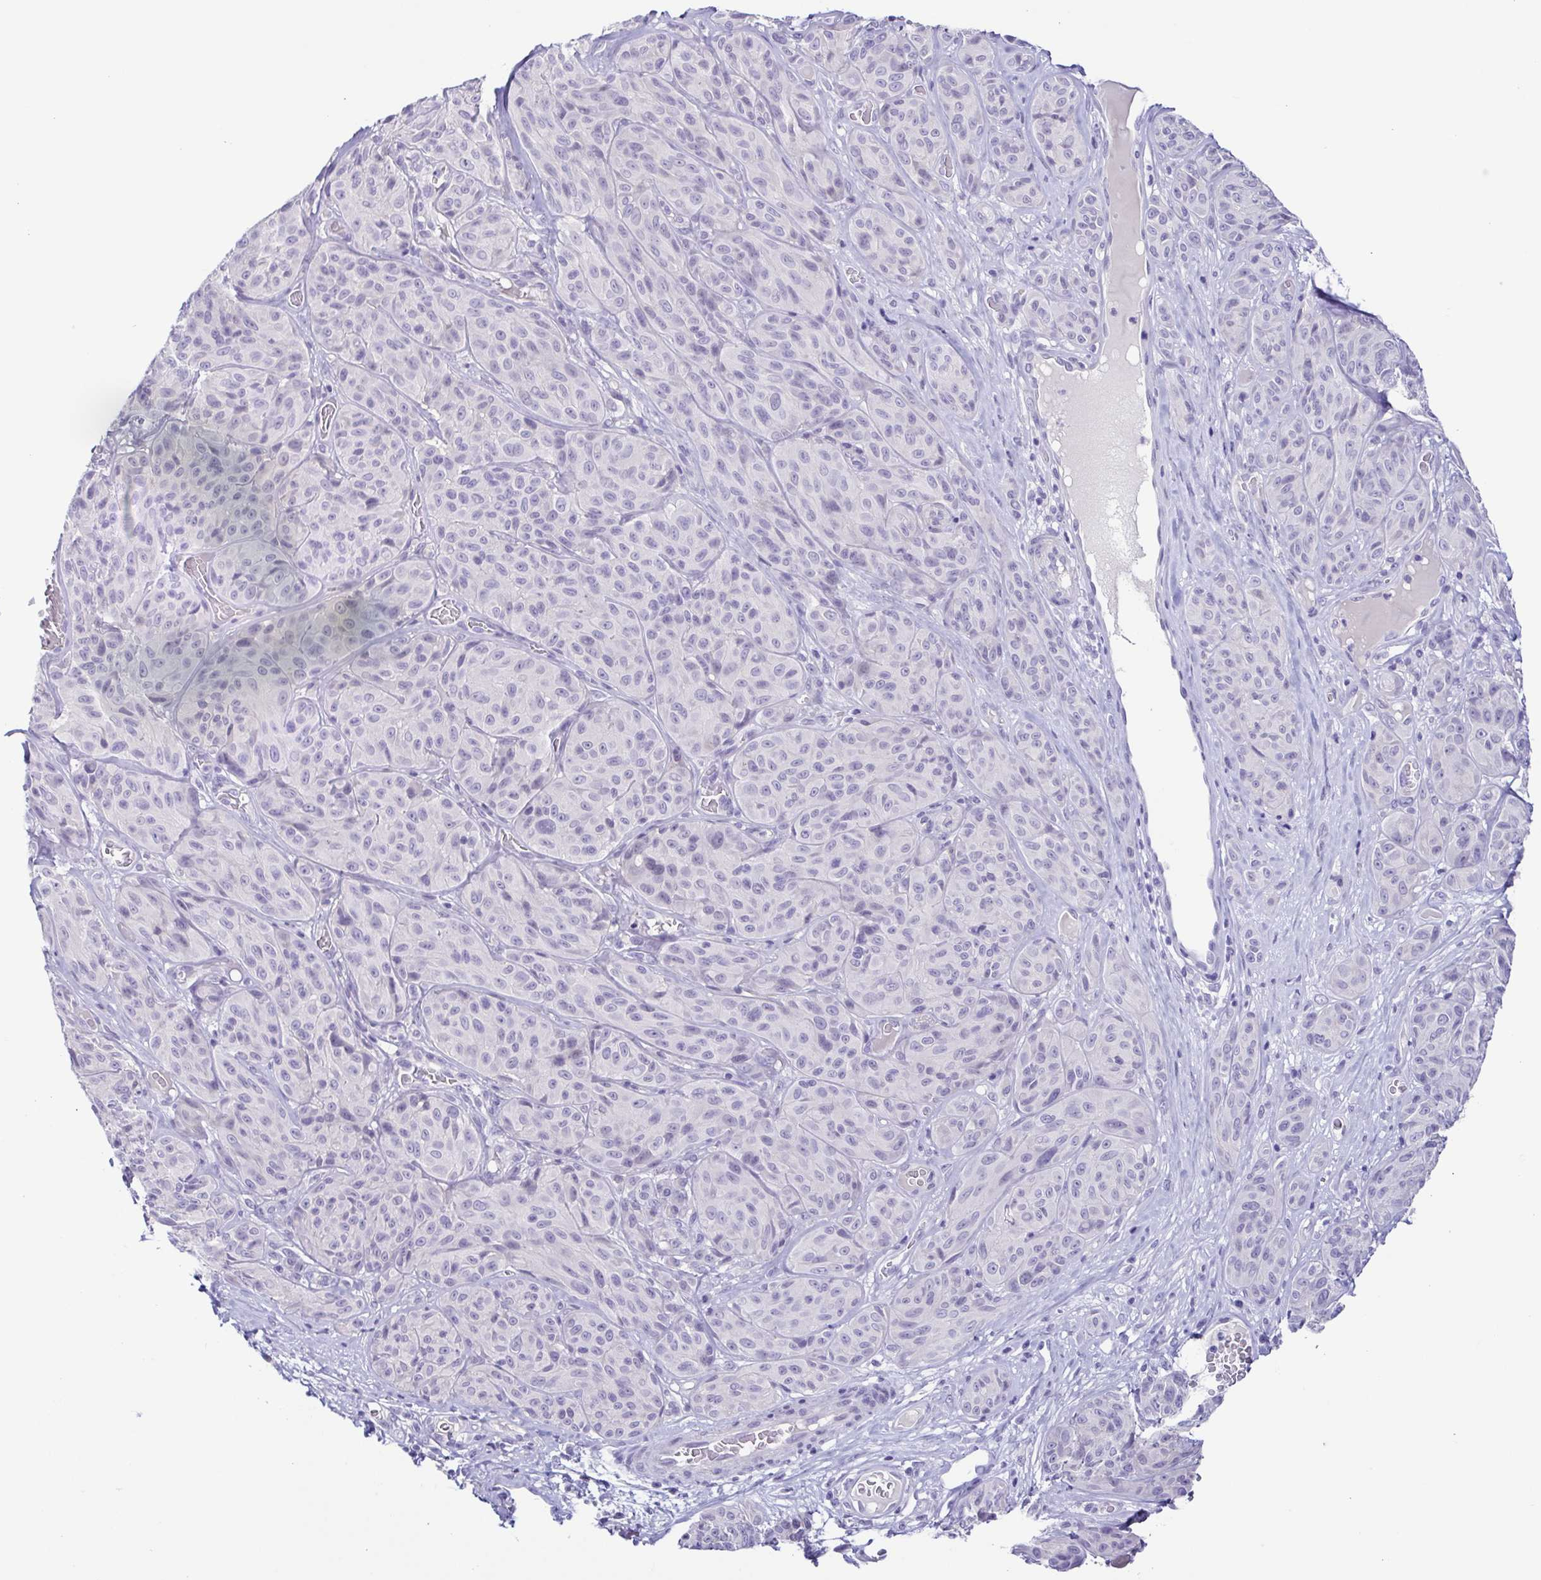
{"staining": {"intensity": "negative", "quantity": "none", "location": "none"}, "tissue": "melanoma", "cell_type": "Tumor cells", "image_type": "cancer", "snomed": [{"axis": "morphology", "description": "Malignant melanoma, NOS"}, {"axis": "topography", "description": "Skin"}], "caption": "This is a photomicrograph of immunohistochemistry (IHC) staining of melanoma, which shows no expression in tumor cells.", "gene": "TERT", "patient": {"sex": "male", "age": 91}}